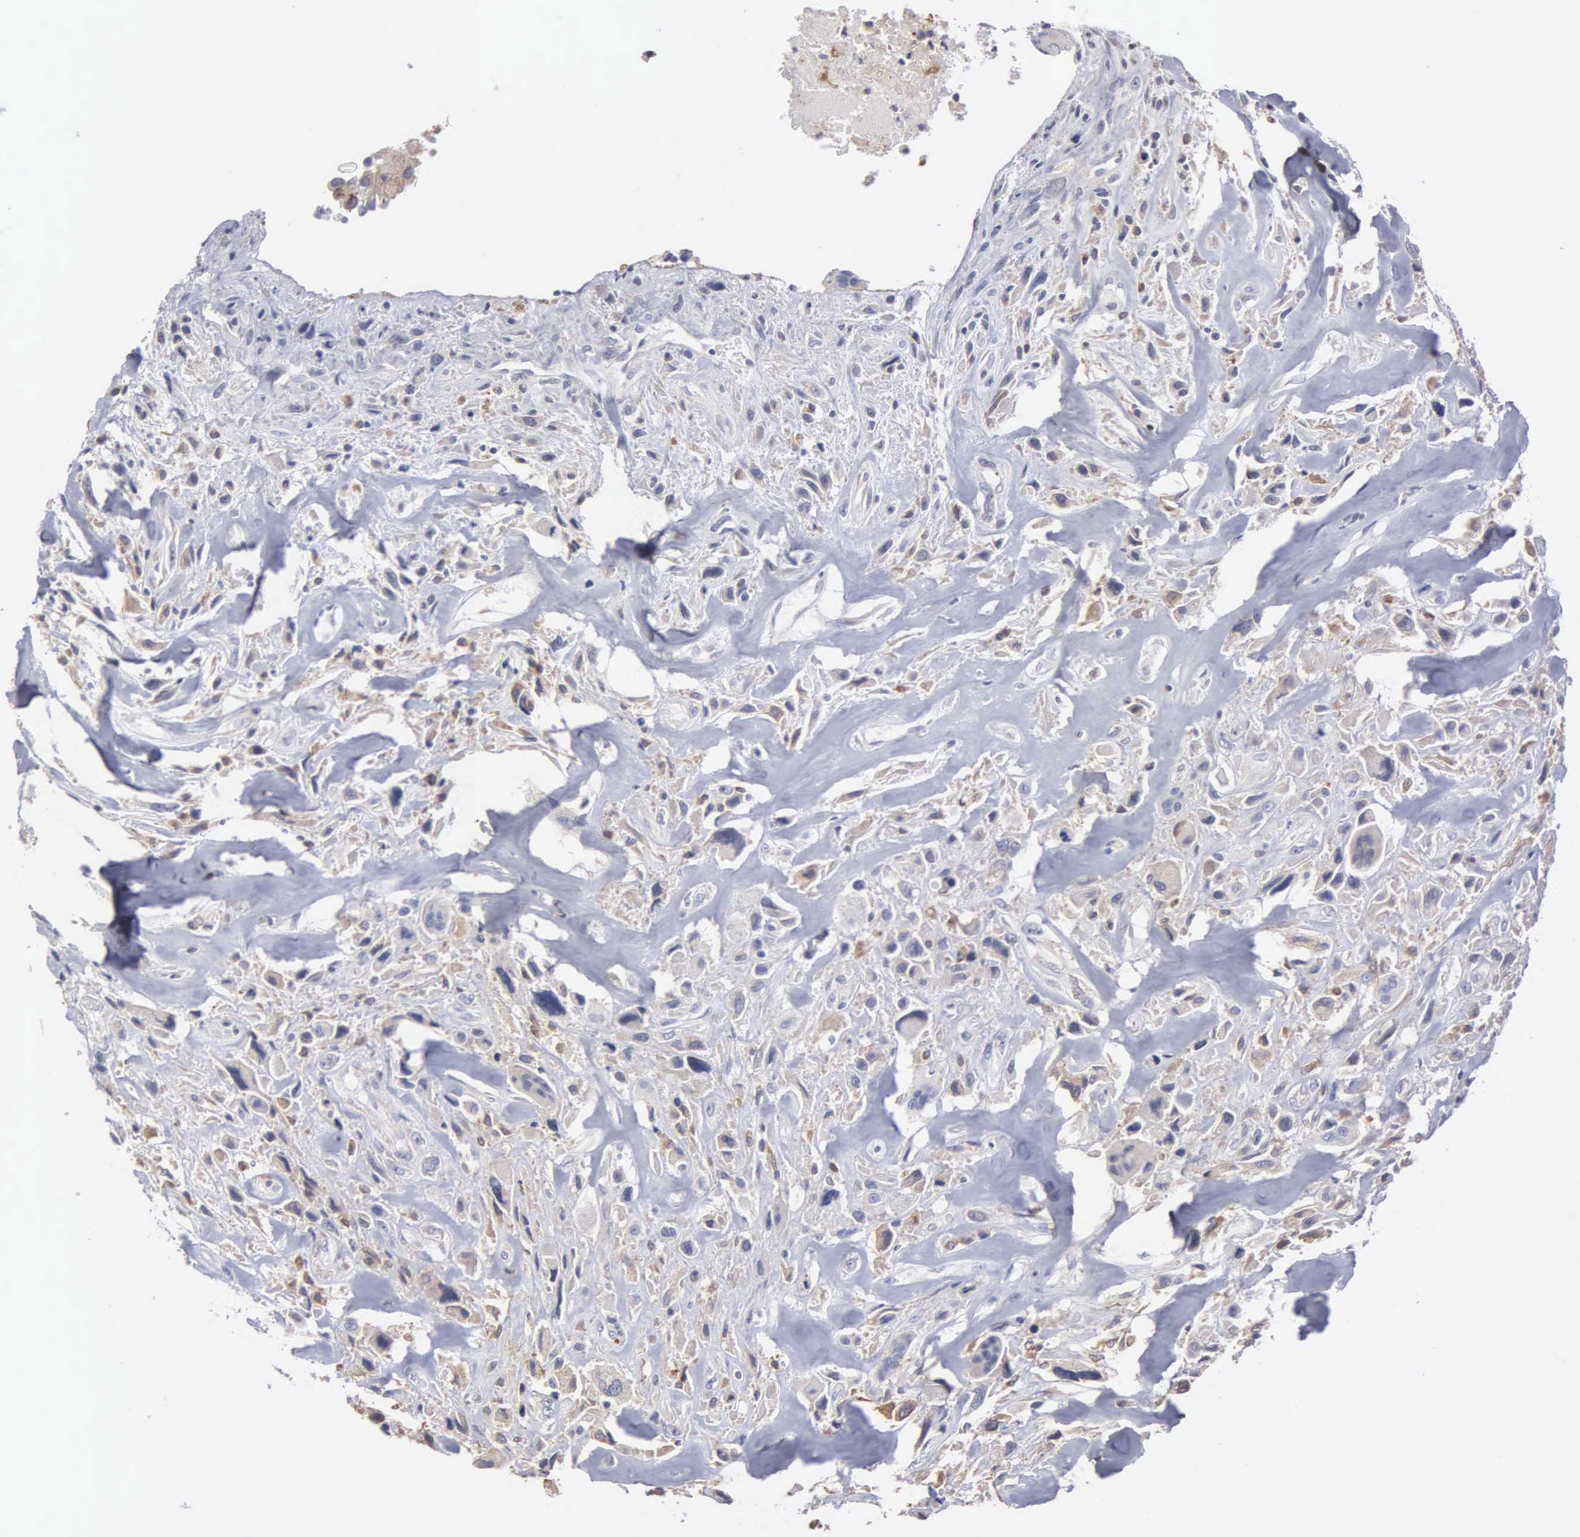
{"staining": {"intensity": "weak", "quantity": "25%-75%", "location": "cytoplasmic/membranous"}, "tissue": "breast cancer", "cell_type": "Tumor cells", "image_type": "cancer", "snomed": [{"axis": "morphology", "description": "Neoplasm, malignant, NOS"}, {"axis": "topography", "description": "Breast"}], "caption": "Weak cytoplasmic/membranous expression for a protein is present in about 25%-75% of tumor cells of malignant neoplasm (breast) using immunohistochemistry (IHC).", "gene": "LIN52", "patient": {"sex": "female", "age": 50}}